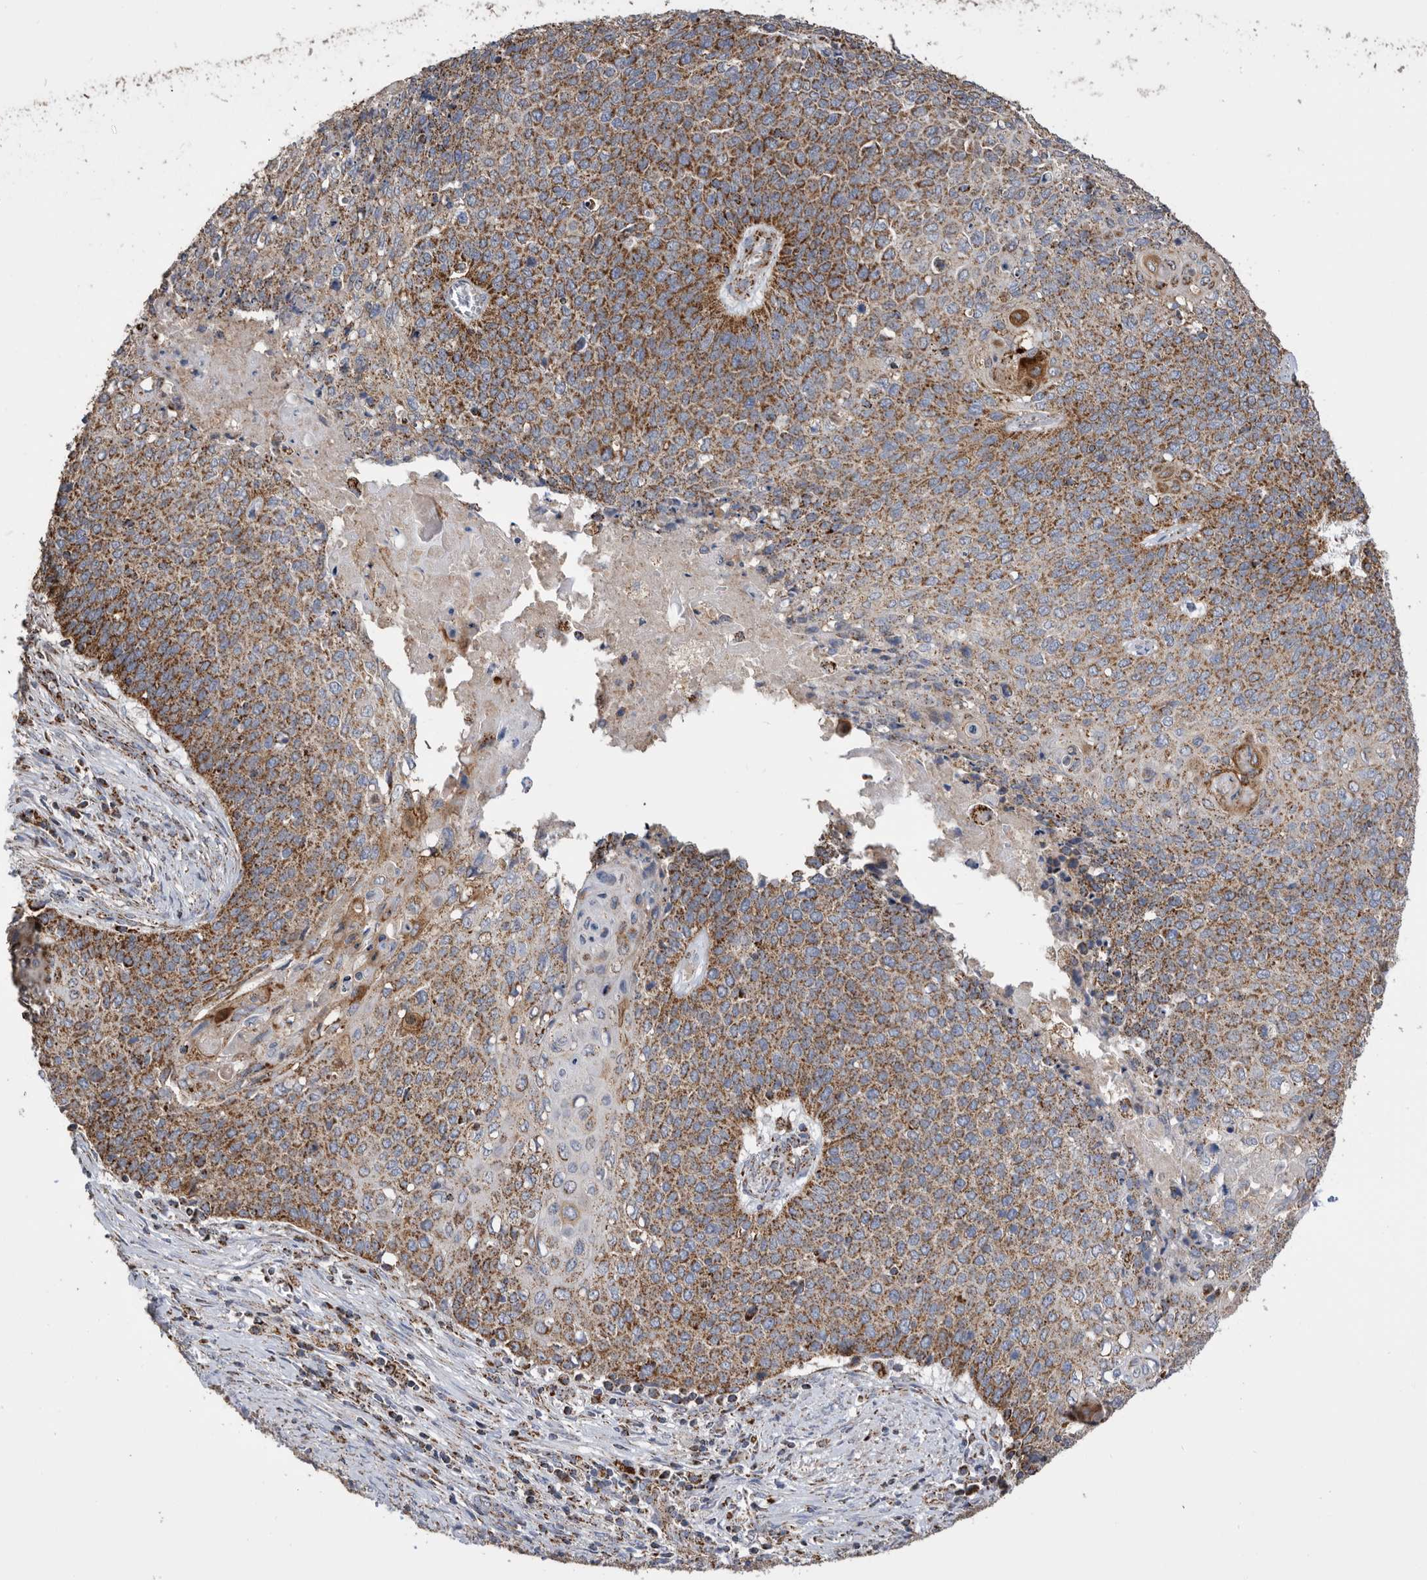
{"staining": {"intensity": "strong", "quantity": "25%-75%", "location": "cytoplasmic/membranous"}, "tissue": "cervical cancer", "cell_type": "Tumor cells", "image_type": "cancer", "snomed": [{"axis": "morphology", "description": "Squamous cell carcinoma, NOS"}, {"axis": "topography", "description": "Cervix"}], "caption": "Squamous cell carcinoma (cervical) stained with a protein marker displays strong staining in tumor cells.", "gene": "WFDC1", "patient": {"sex": "female", "age": 39}}